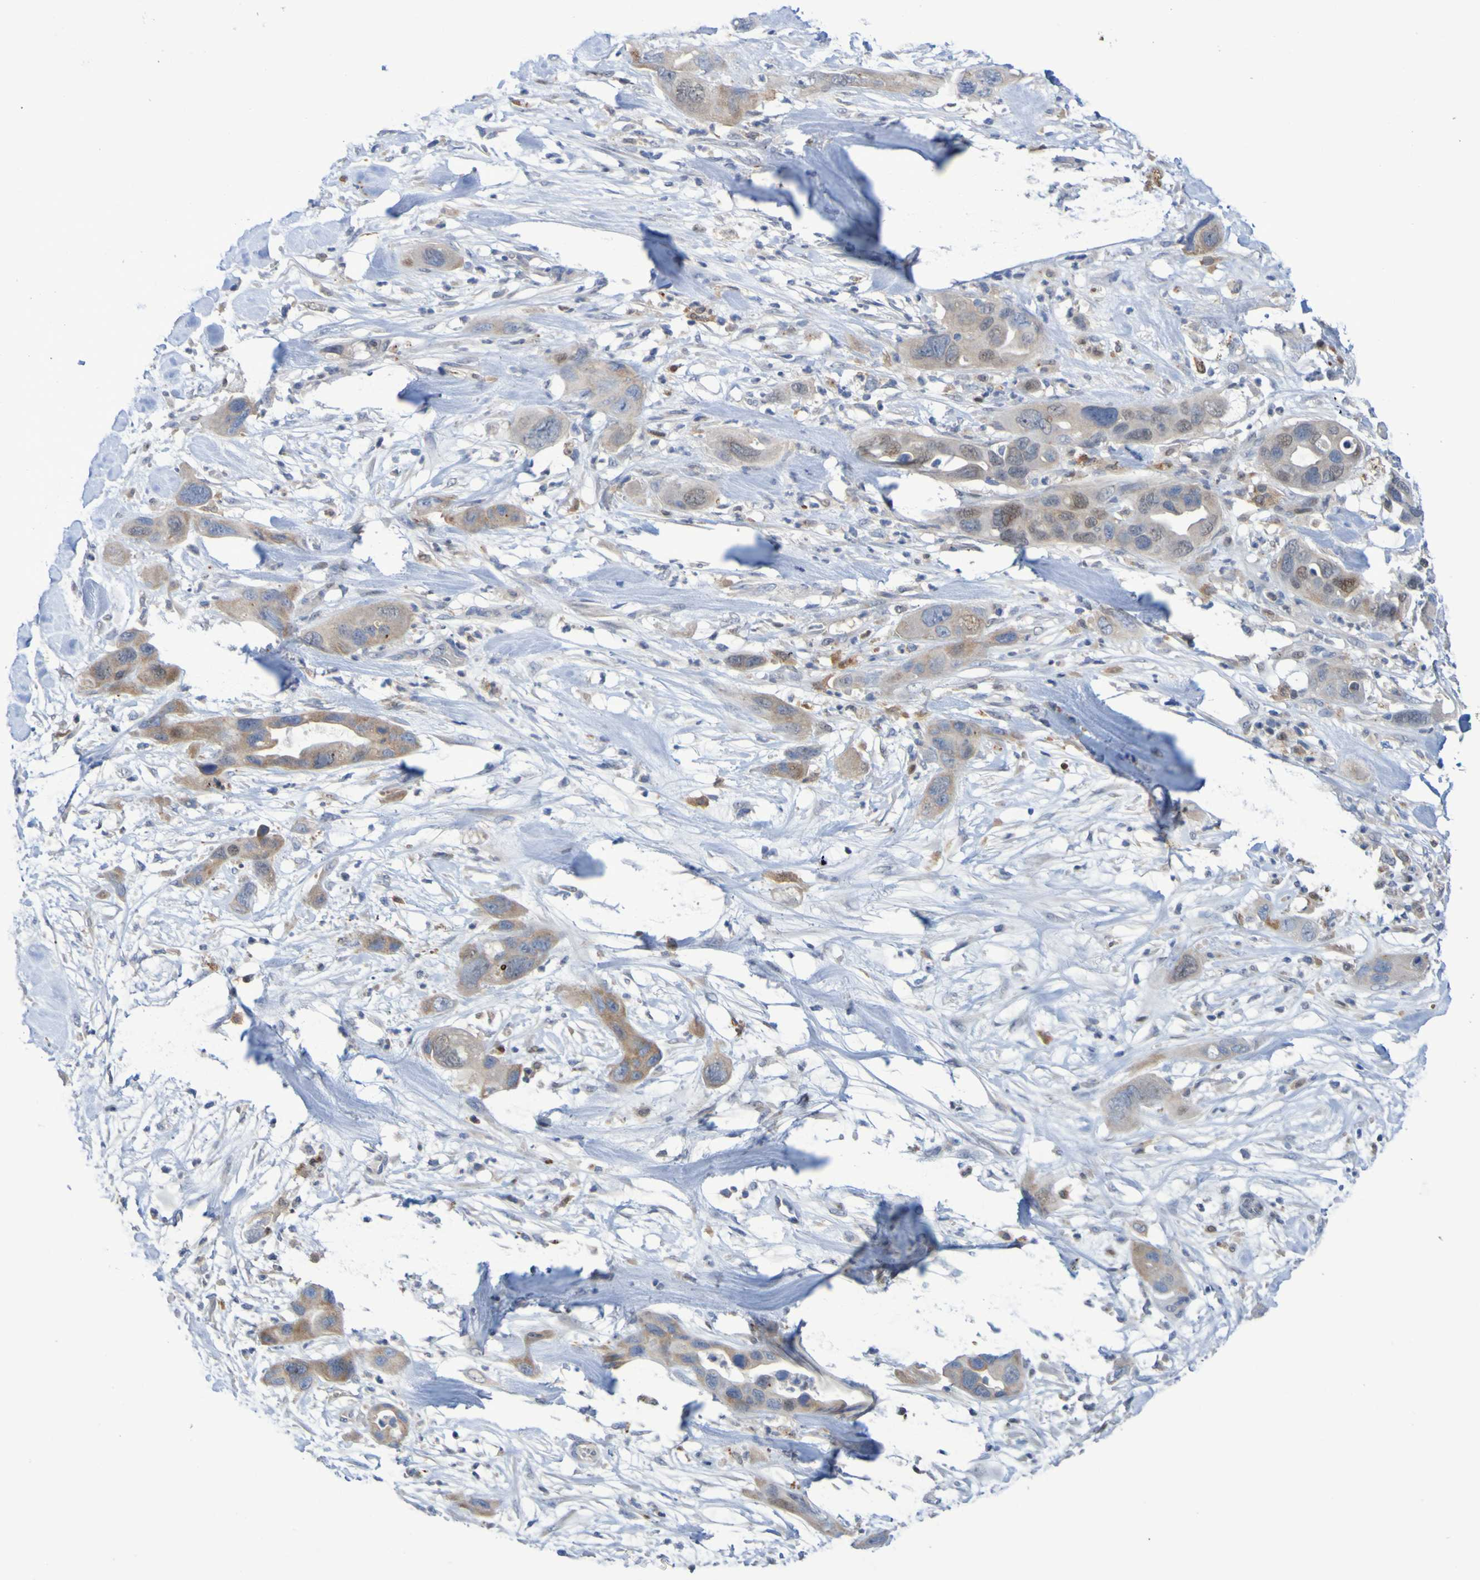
{"staining": {"intensity": "moderate", "quantity": "25%-75%", "location": "cytoplasmic/membranous,nuclear"}, "tissue": "pancreatic cancer", "cell_type": "Tumor cells", "image_type": "cancer", "snomed": [{"axis": "morphology", "description": "Adenocarcinoma, NOS"}, {"axis": "topography", "description": "Pancreas"}], "caption": "A micrograph of human adenocarcinoma (pancreatic) stained for a protein demonstrates moderate cytoplasmic/membranous and nuclear brown staining in tumor cells.", "gene": "FBP2", "patient": {"sex": "female", "age": 71}}